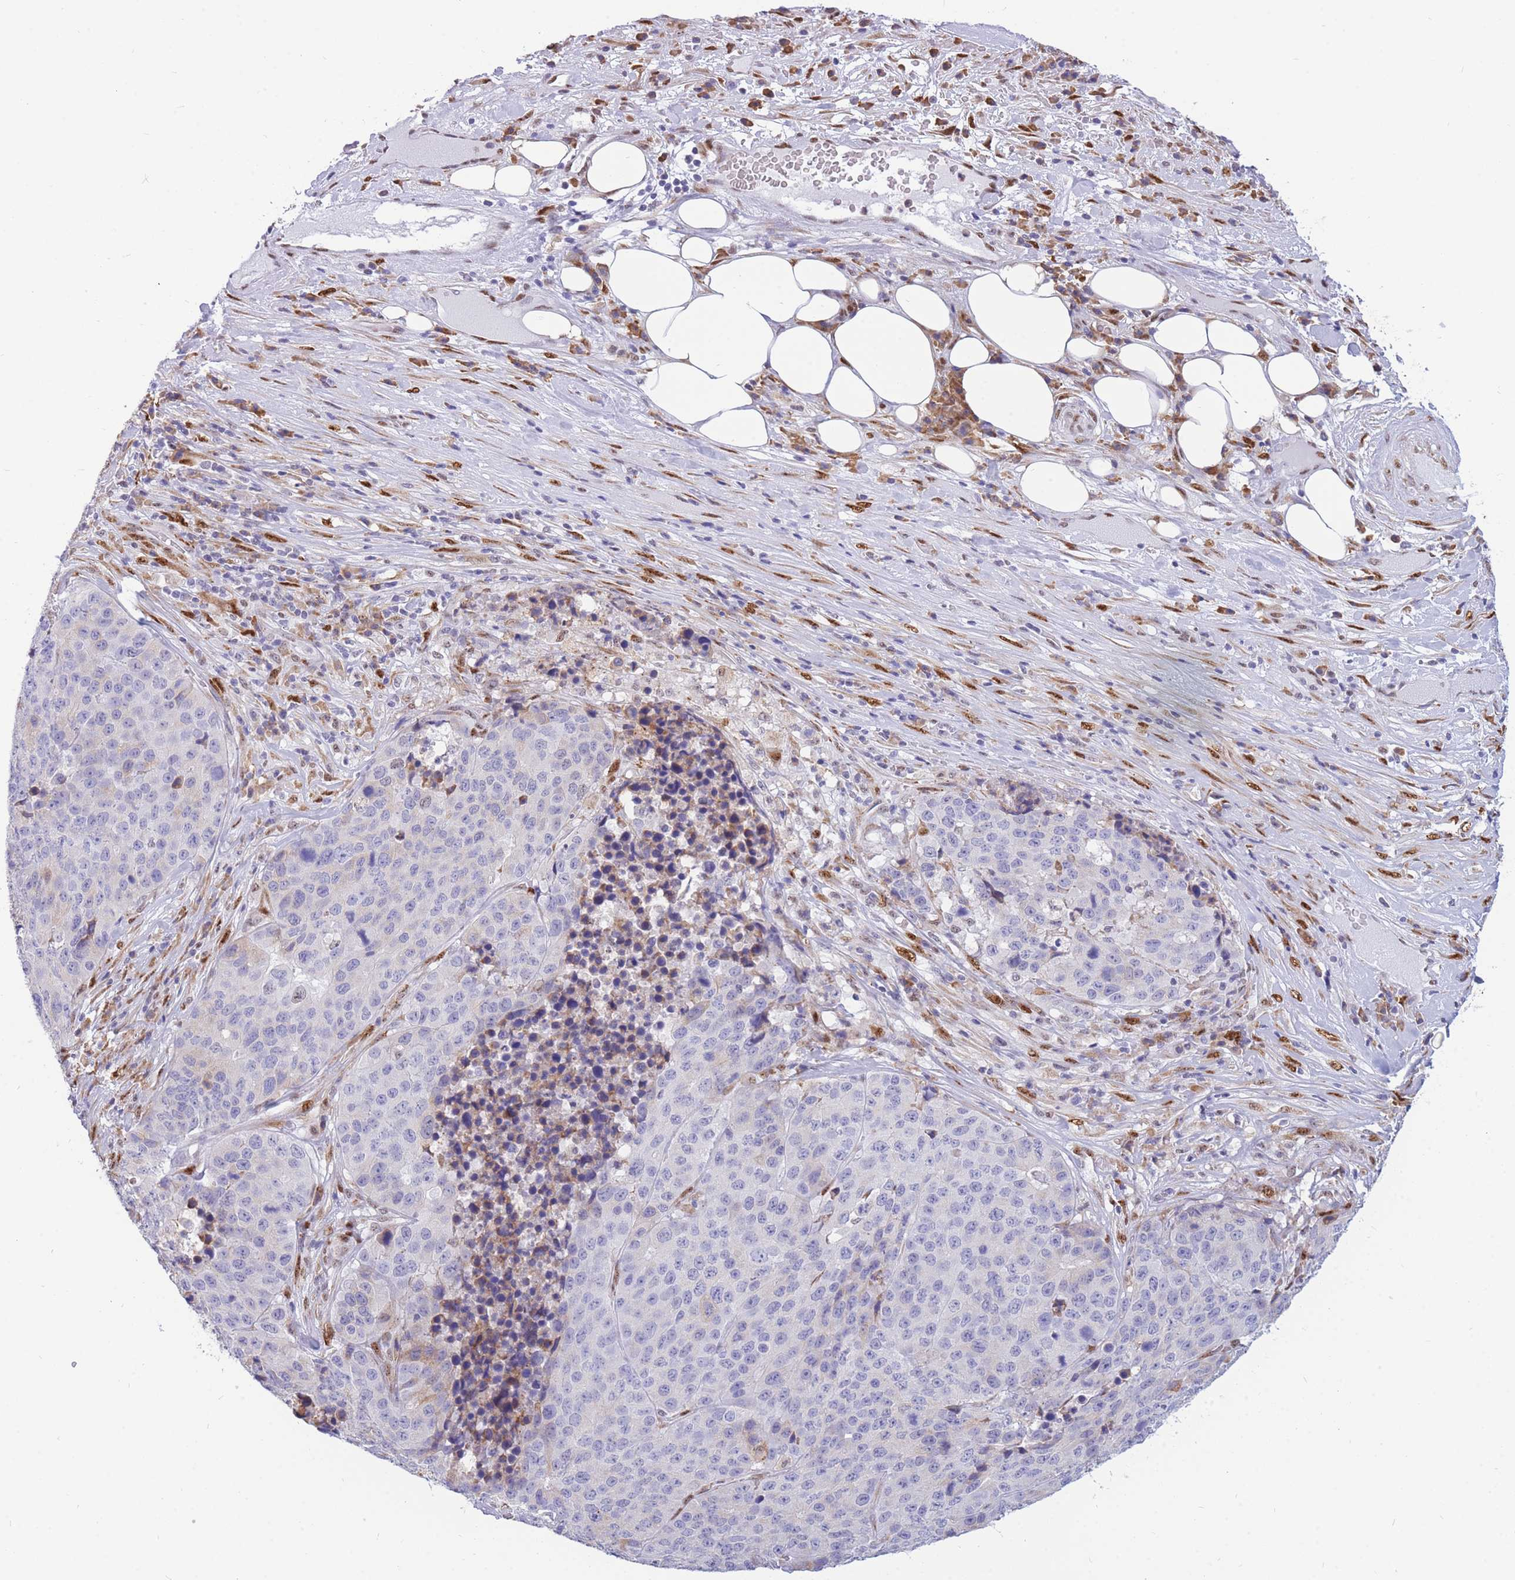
{"staining": {"intensity": "negative", "quantity": "none", "location": "none"}, "tissue": "stomach cancer", "cell_type": "Tumor cells", "image_type": "cancer", "snomed": [{"axis": "morphology", "description": "Adenocarcinoma, NOS"}, {"axis": "topography", "description": "Stomach"}], "caption": "A photomicrograph of human adenocarcinoma (stomach) is negative for staining in tumor cells.", "gene": "FAM153A", "patient": {"sex": "male", "age": 71}}